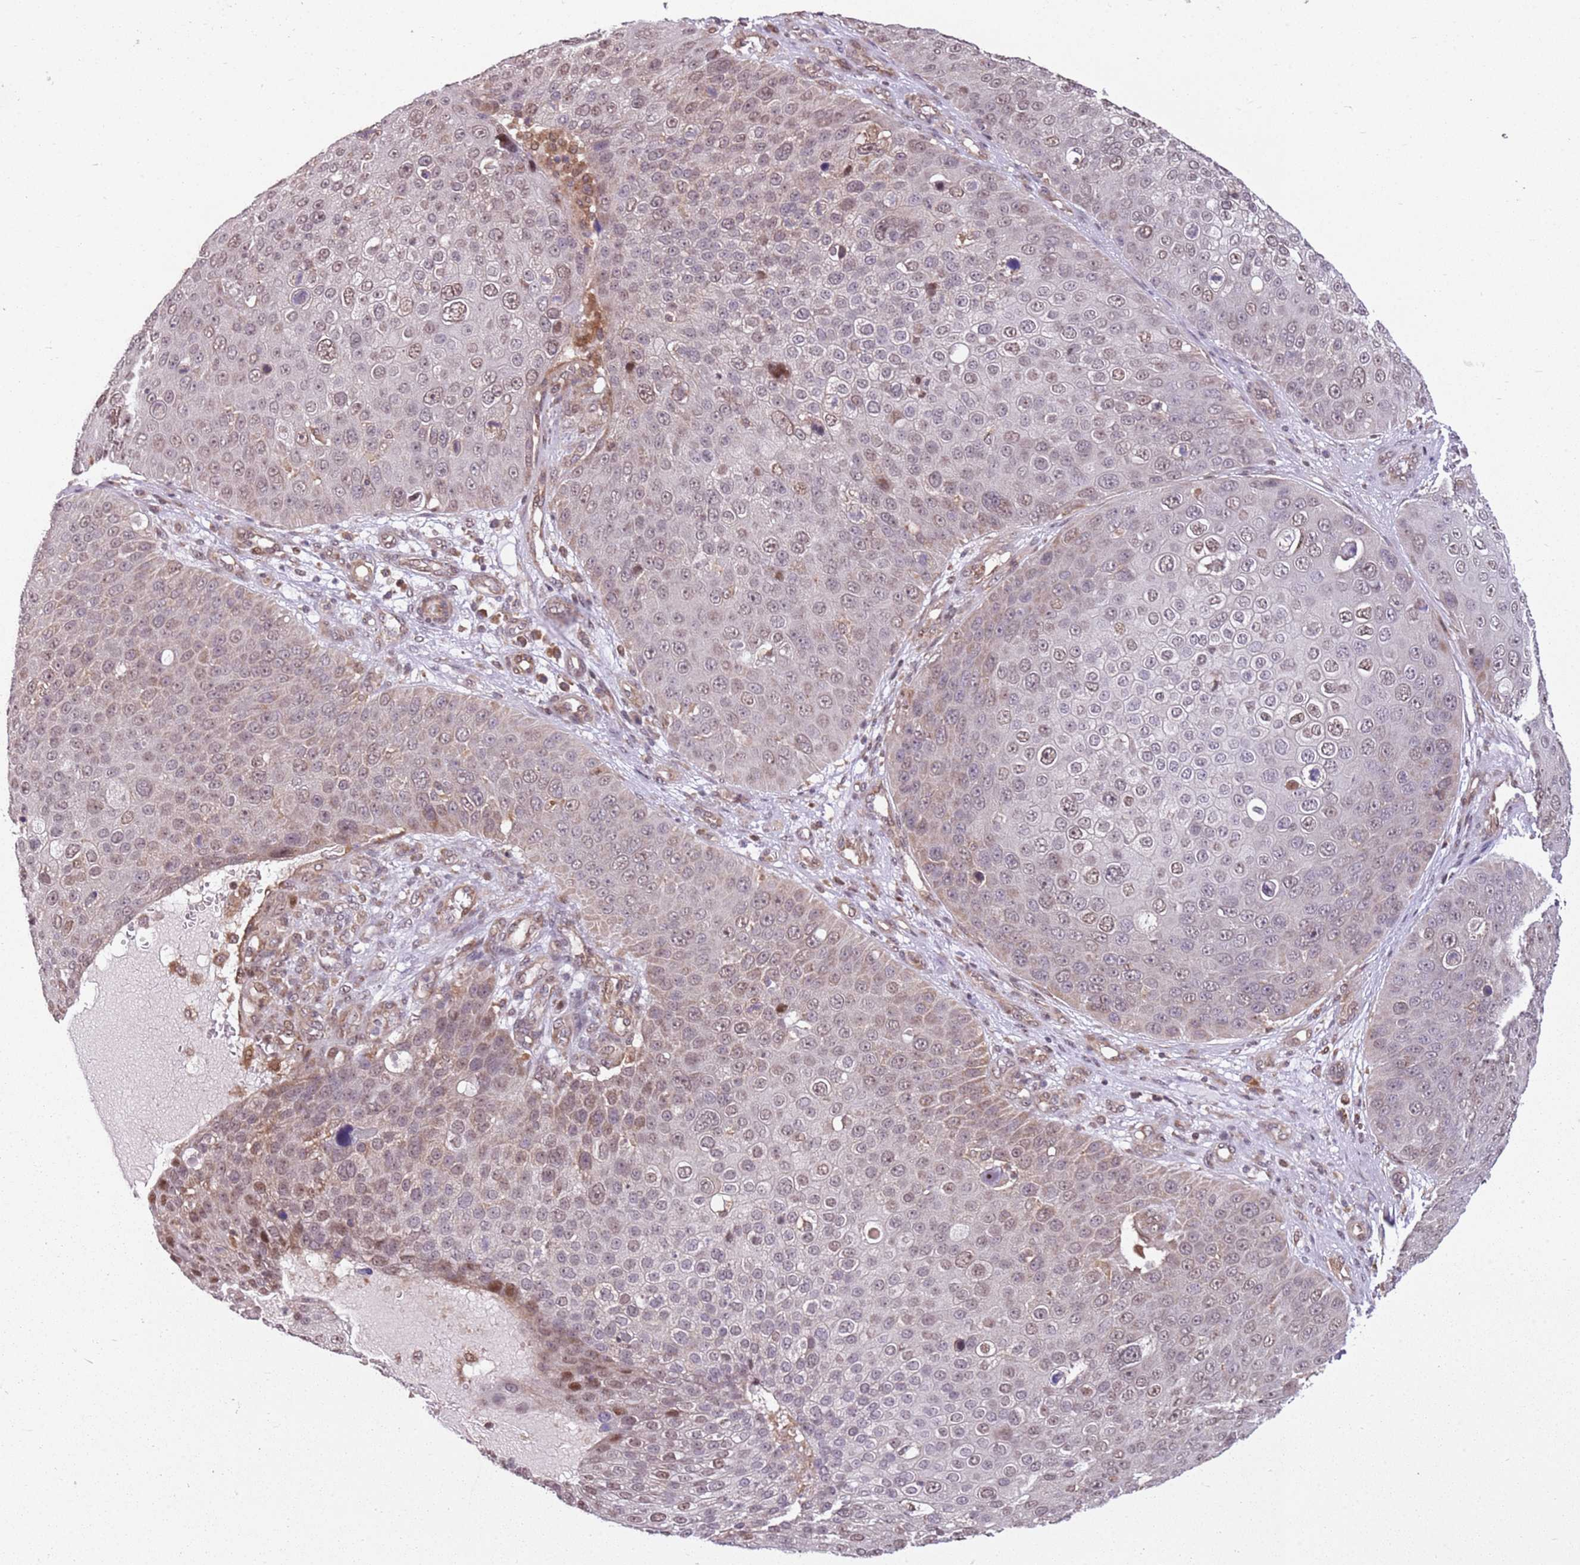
{"staining": {"intensity": "weak", "quantity": "25%-75%", "location": "nuclear"}, "tissue": "skin cancer", "cell_type": "Tumor cells", "image_type": "cancer", "snomed": [{"axis": "morphology", "description": "Squamous cell carcinoma, NOS"}, {"axis": "topography", "description": "Skin"}], "caption": "Immunohistochemical staining of human squamous cell carcinoma (skin) shows weak nuclear protein positivity in approximately 25%-75% of tumor cells.", "gene": "CHURC1", "patient": {"sex": "male", "age": 71}}